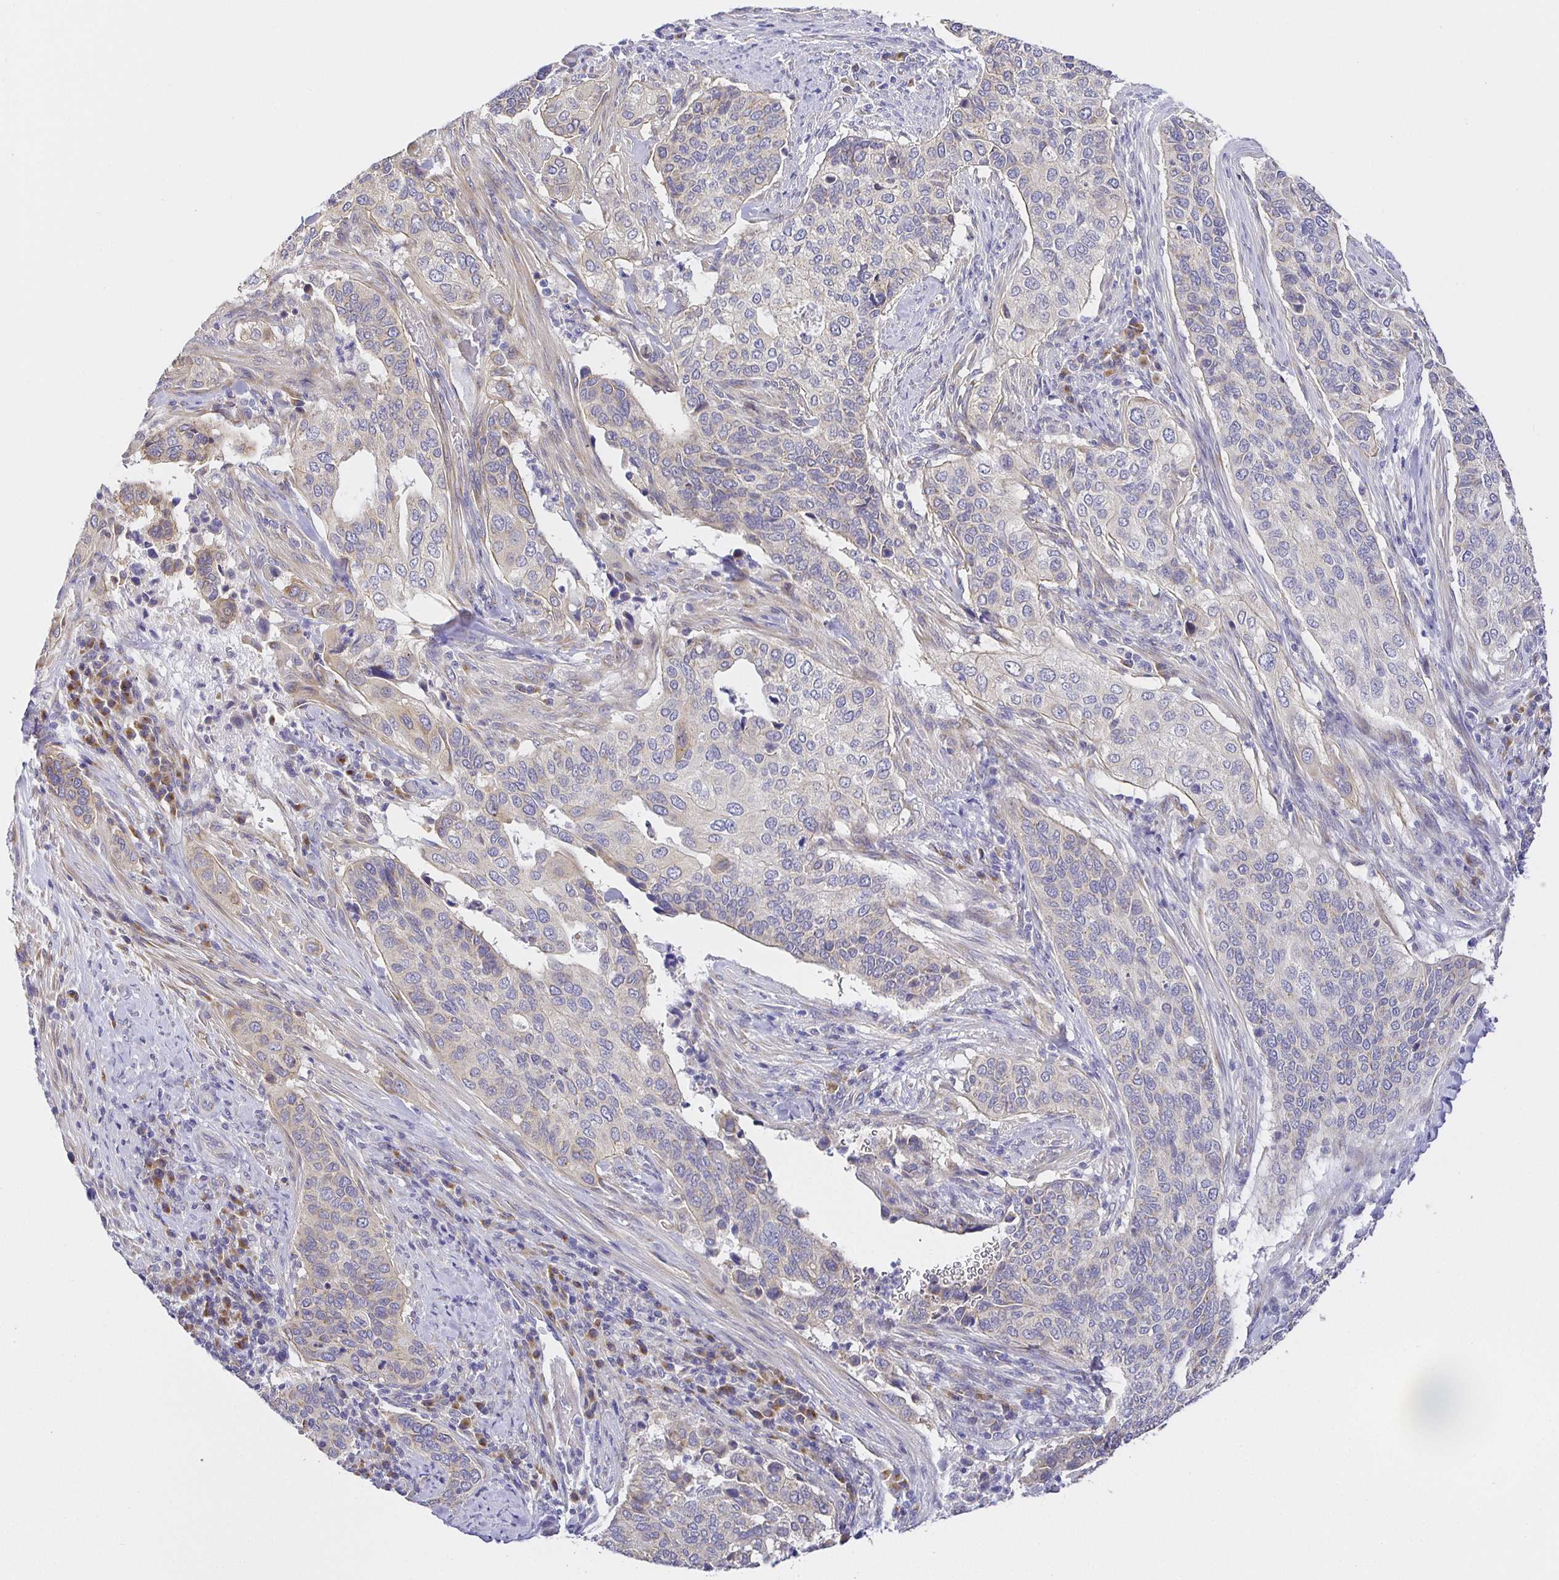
{"staining": {"intensity": "weak", "quantity": "<25%", "location": "cytoplasmic/membranous"}, "tissue": "cervical cancer", "cell_type": "Tumor cells", "image_type": "cancer", "snomed": [{"axis": "morphology", "description": "Squamous cell carcinoma, NOS"}, {"axis": "topography", "description": "Cervix"}], "caption": "Cervical squamous cell carcinoma stained for a protein using immunohistochemistry (IHC) demonstrates no staining tumor cells.", "gene": "OPALIN", "patient": {"sex": "female", "age": 38}}